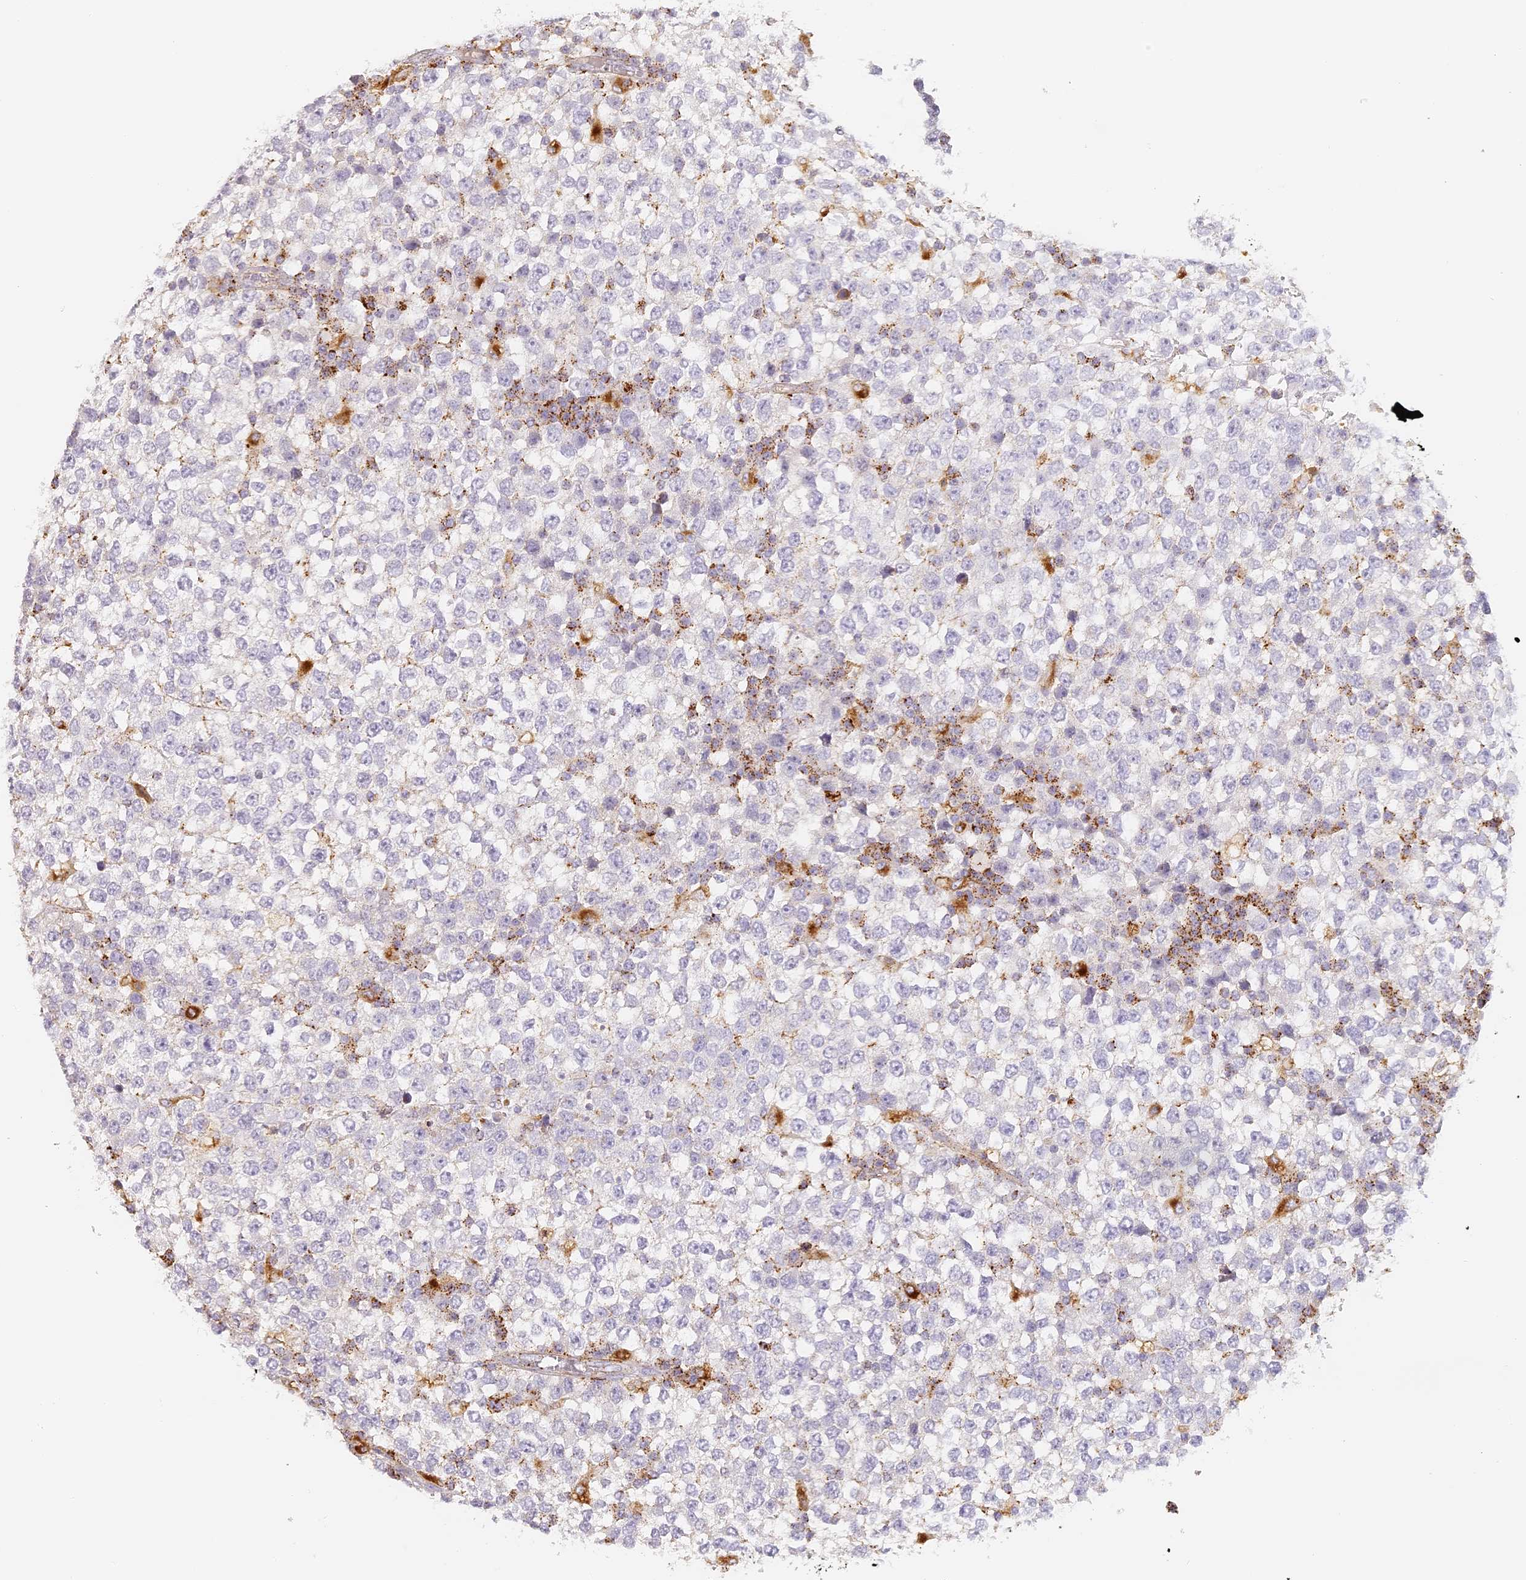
{"staining": {"intensity": "negative", "quantity": "none", "location": "none"}, "tissue": "testis cancer", "cell_type": "Tumor cells", "image_type": "cancer", "snomed": [{"axis": "morphology", "description": "Seminoma, NOS"}, {"axis": "topography", "description": "Testis"}], "caption": "An image of testis seminoma stained for a protein demonstrates no brown staining in tumor cells. The staining is performed using DAB (3,3'-diaminobenzidine) brown chromogen with nuclei counter-stained in using hematoxylin.", "gene": "LAMP2", "patient": {"sex": "male", "age": 65}}